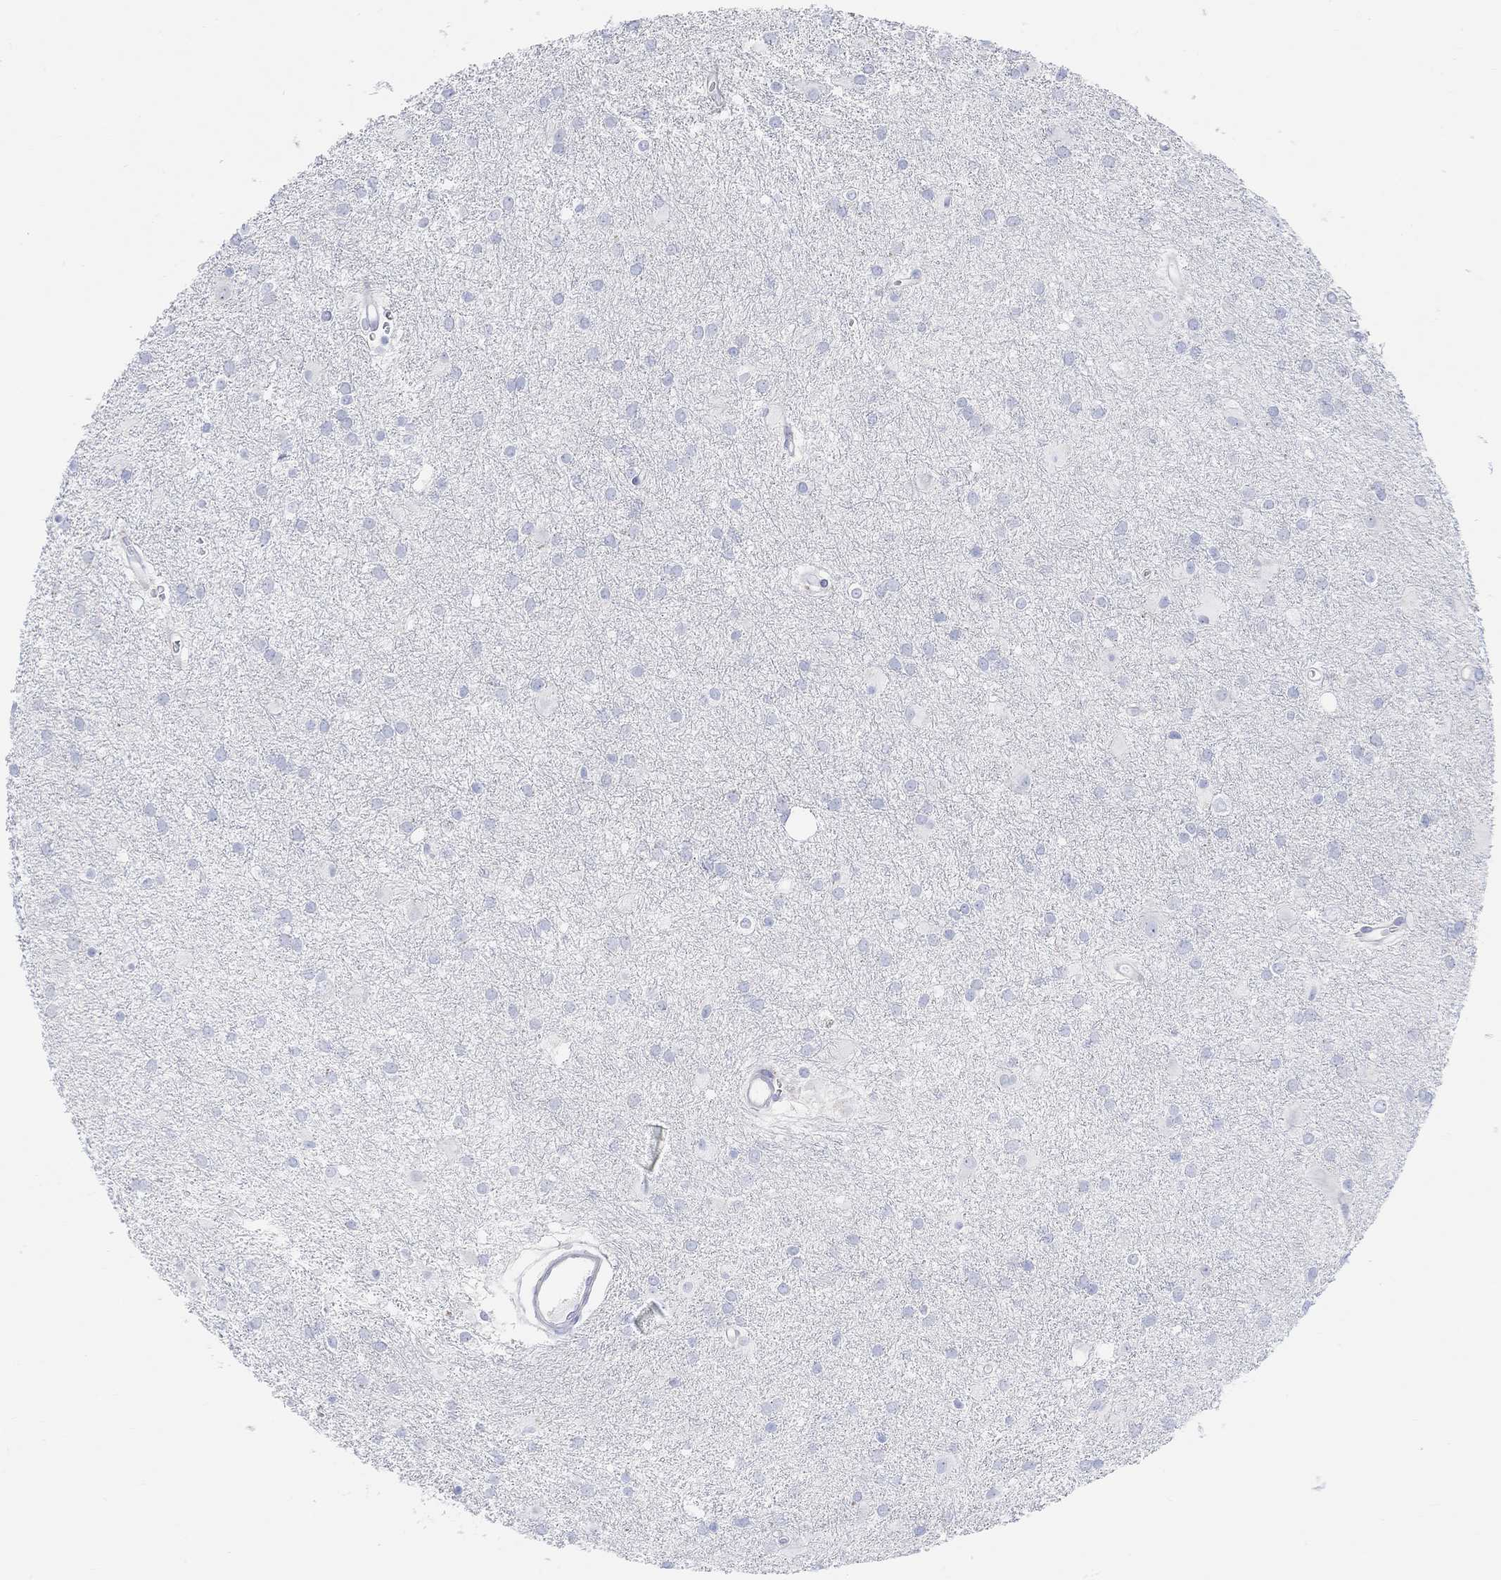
{"staining": {"intensity": "negative", "quantity": "none", "location": "none"}, "tissue": "glioma", "cell_type": "Tumor cells", "image_type": "cancer", "snomed": [{"axis": "morphology", "description": "Glioma, malignant, Low grade"}, {"axis": "topography", "description": "Brain"}], "caption": "Histopathology image shows no protein positivity in tumor cells of malignant low-grade glioma tissue.", "gene": "XIRP2", "patient": {"sex": "male", "age": 58}}